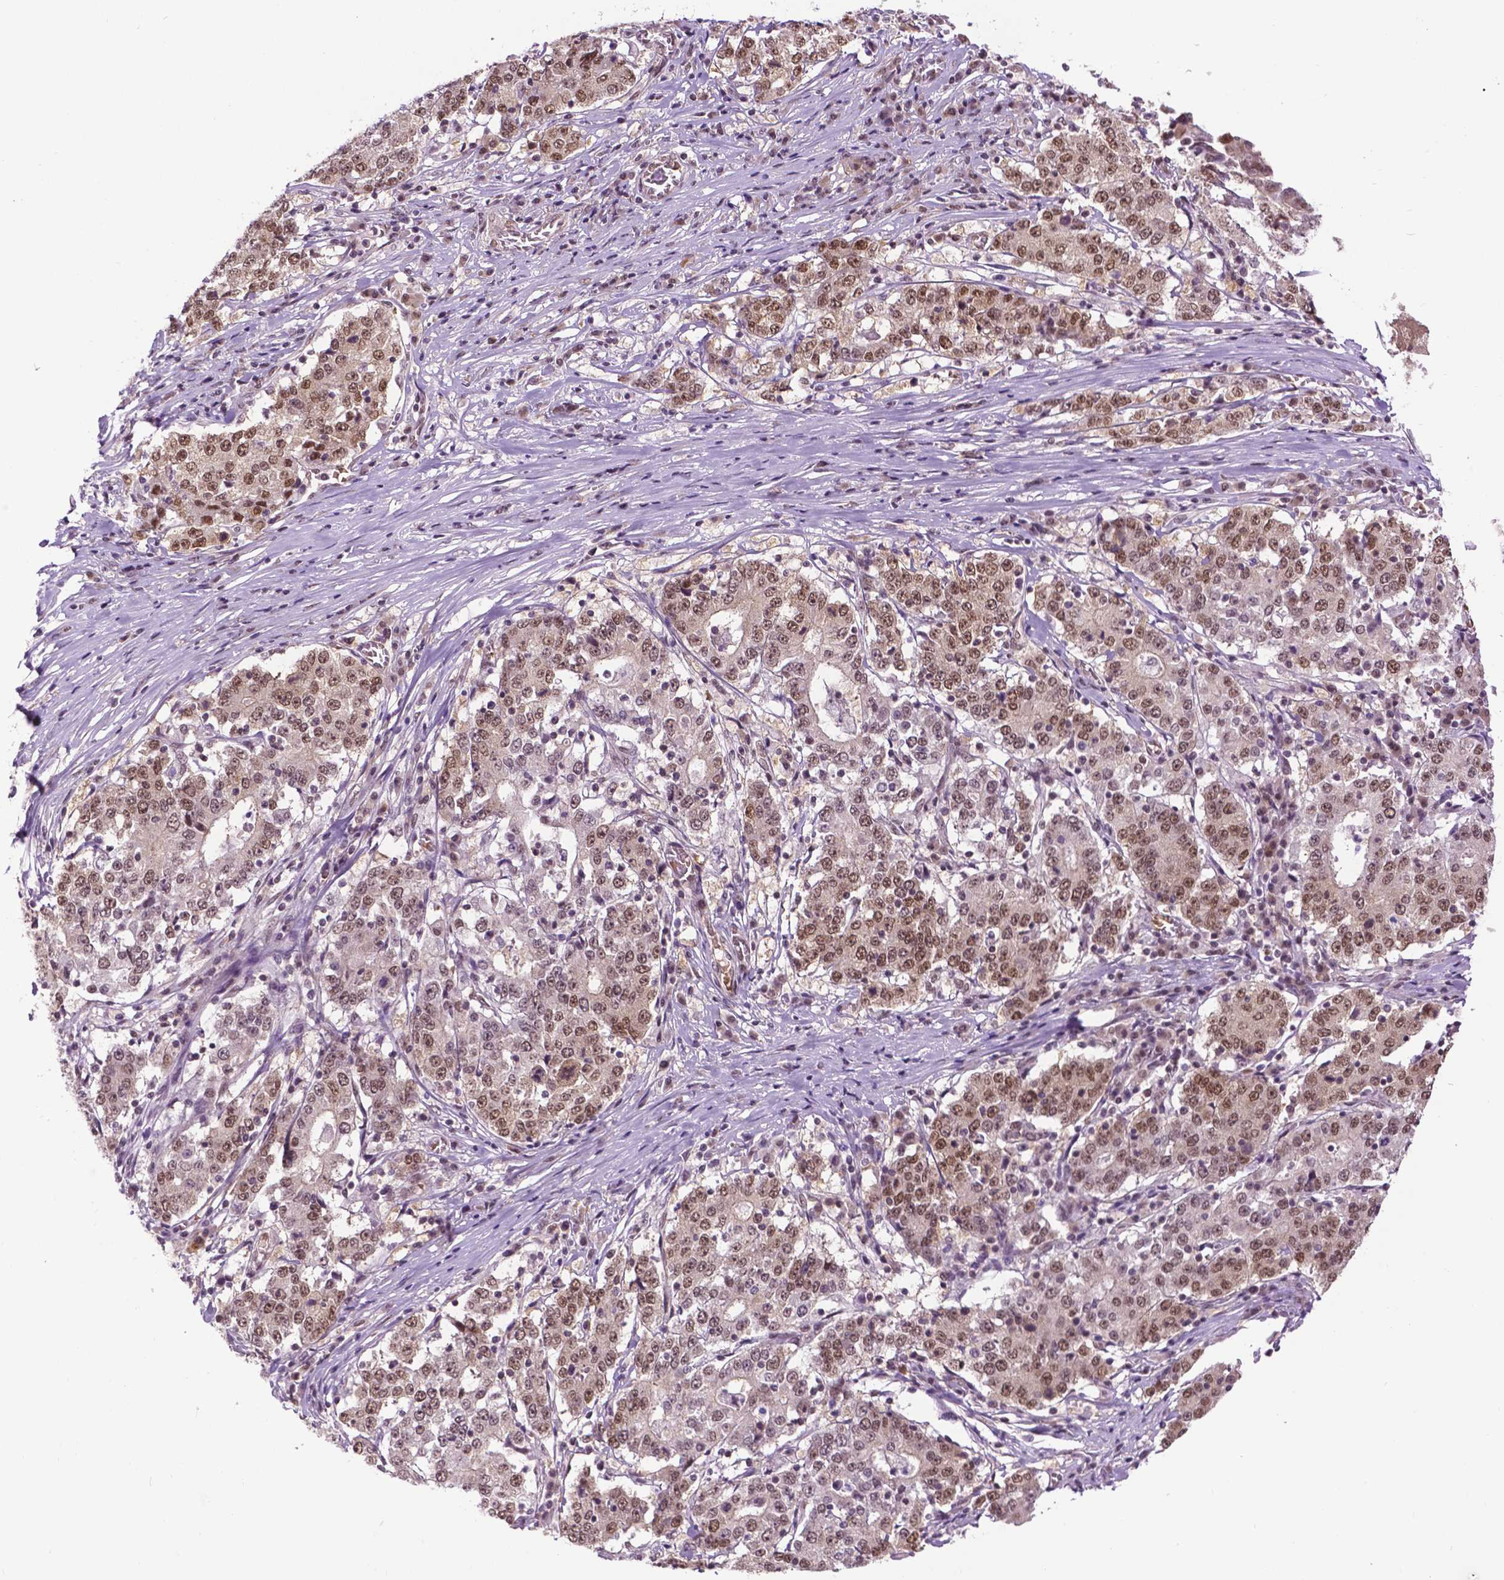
{"staining": {"intensity": "moderate", "quantity": ">75%", "location": "nuclear"}, "tissue": "stomach cancer", "cell_type": "Tumor cells", "image_type": "cancer", "snomed": [{"axis": "morphology", "description": "Adenocarcinoma, NOS"}, {"axis": "topography", "description": "Stomach"}], "caption": "The histopathology image reveals immunohistochemical staining of stomach cancer. There is moderate nuclear expression is seen in approximately >75% of tumor cells.", "gene": "UBQLN4", "patient": {"sex": "male", "age": 59}}